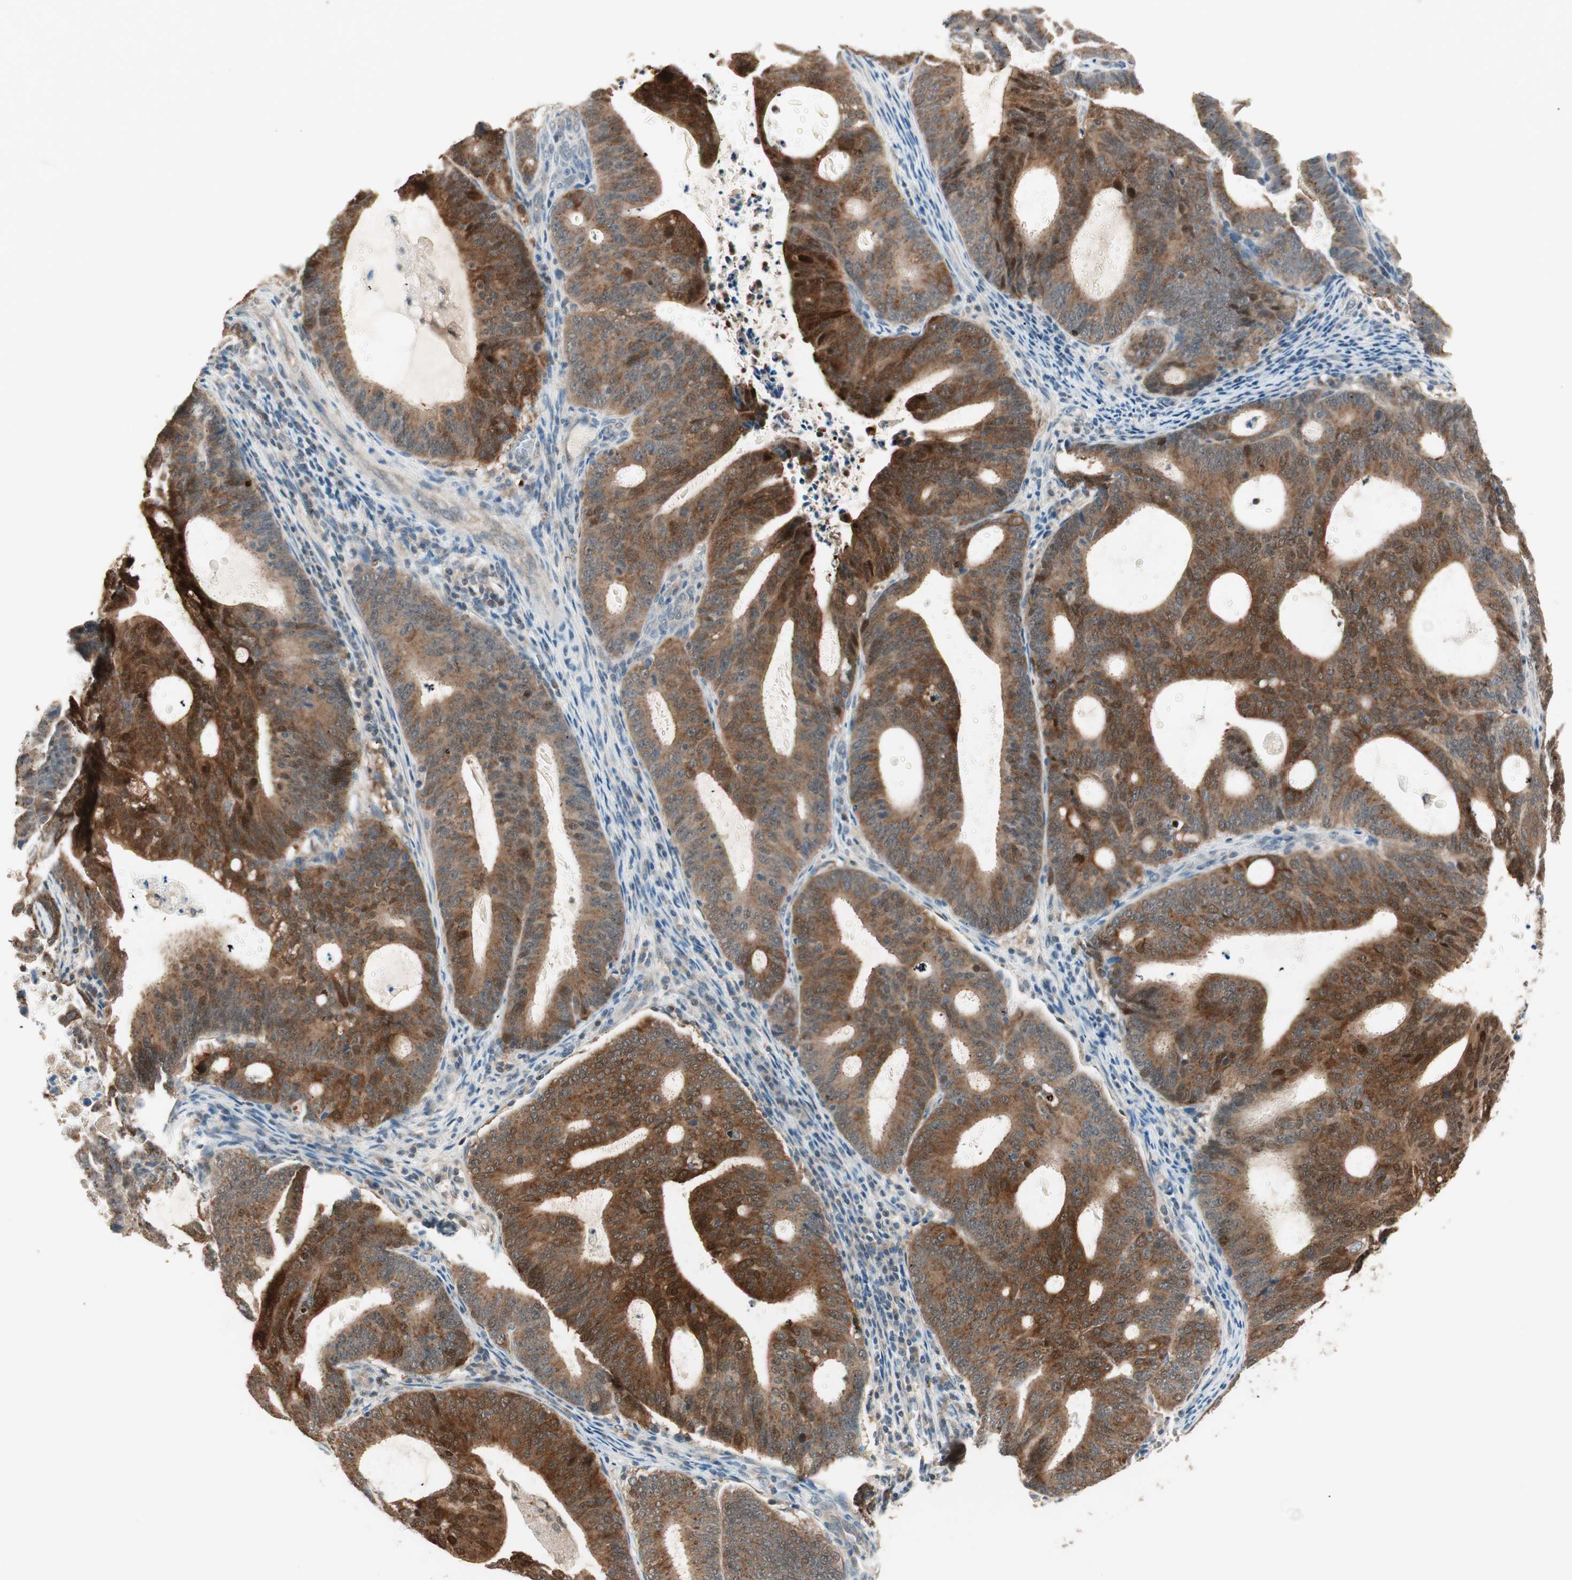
{"staining": {"intensity": "strong", "quantity": ">75%", "location": "cytoplasmic/membranous,nuclear"}, "tissue": "endometrial cancer", "cell_type": "Tumor cells", "image_type": "cancer", "snomed": [{"axis": "morphology", "description": "Adenocarcinoma, NOS"}, {"axis": "topography", "description": "Uterus"}], "caption": "The immunohistochemical stain shows strong cytoplasmic/membranous and nuclear staining in tumor cells of adenocarcinoma (endometrial) tissue.", "gene": "TRIM21", "patient": {"sex": "female", "age": 83}}